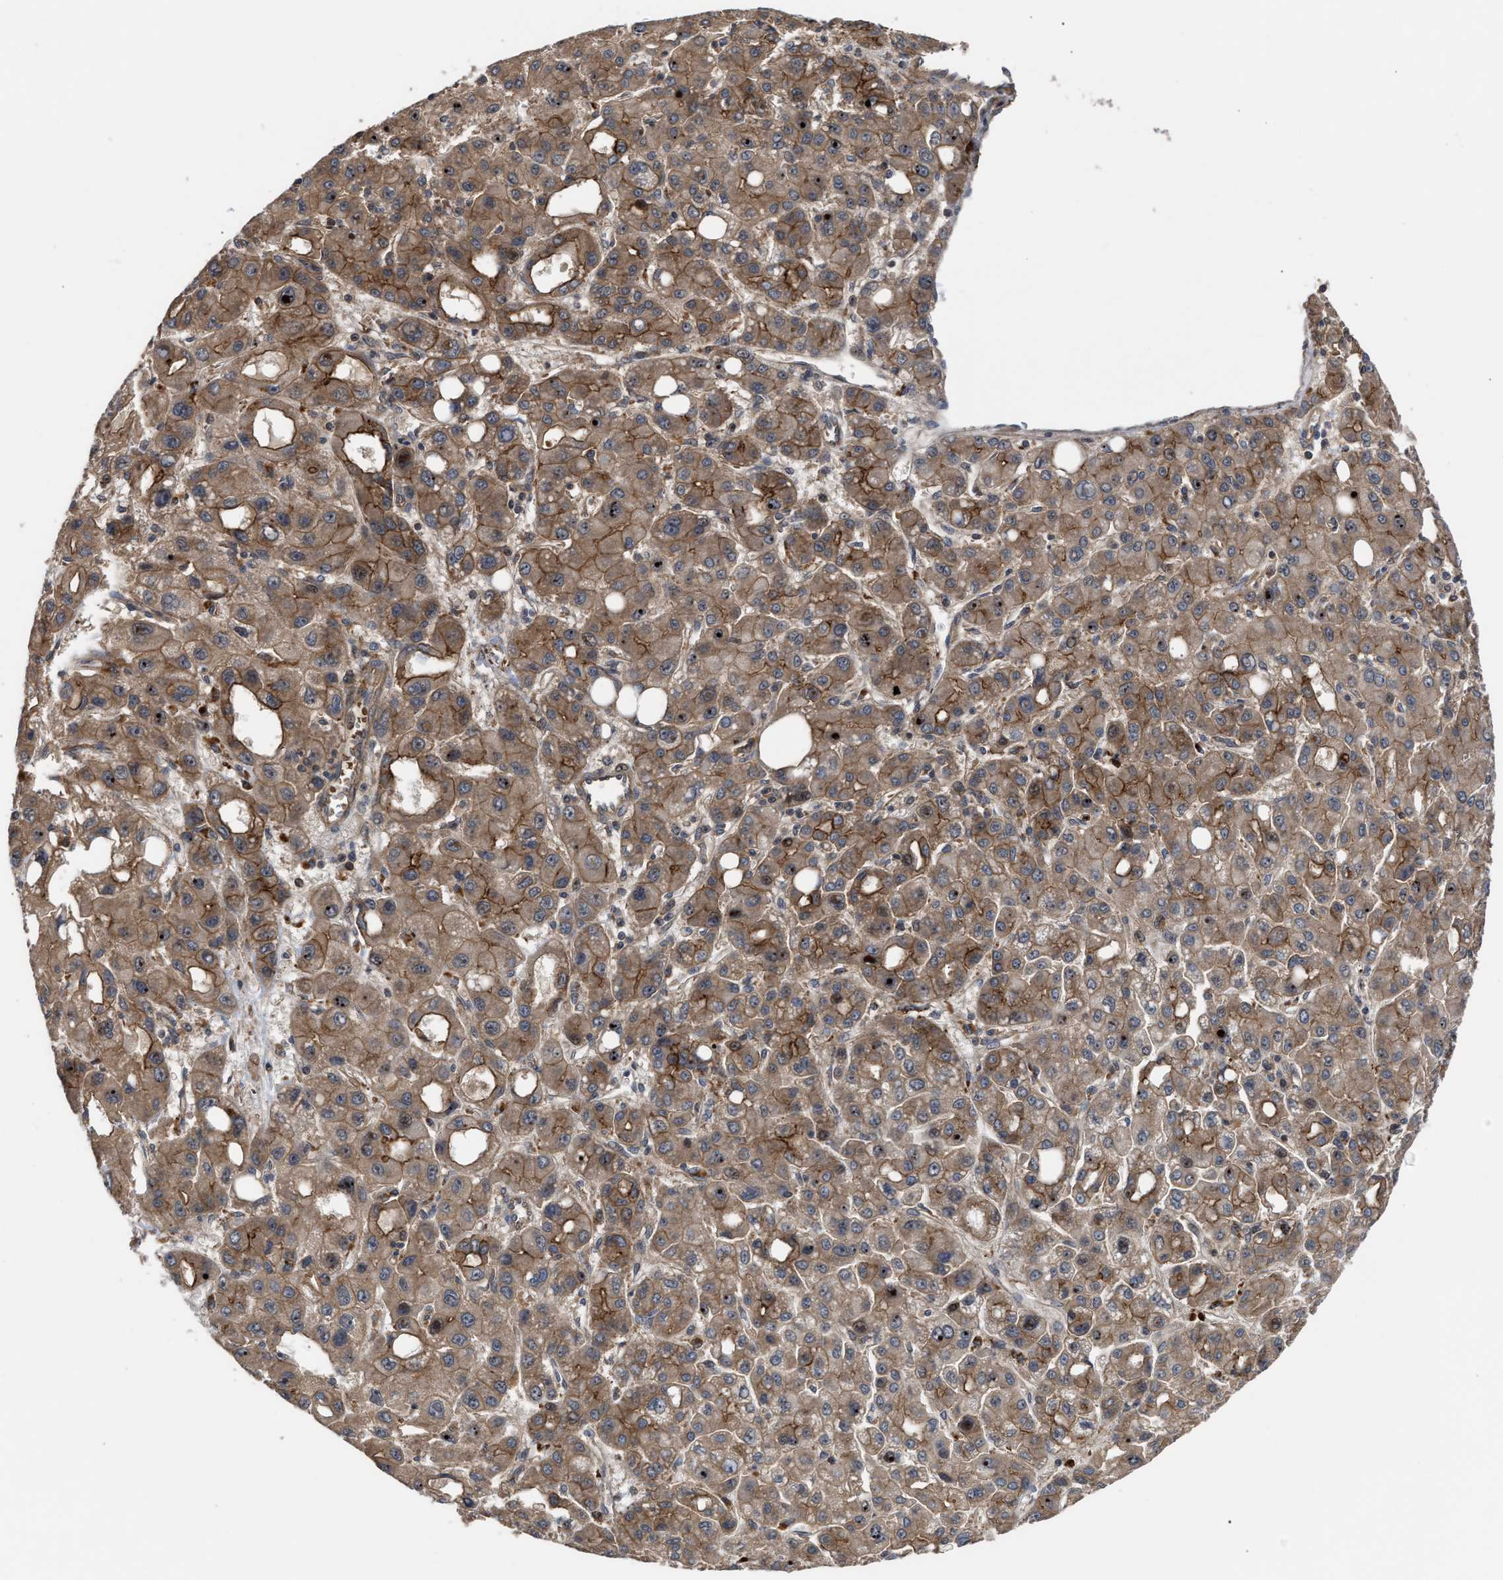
{"staining": {"intensity": "moderate", "quantity": ">75%", "location": "cytoplasmic/membranous"}, "tissue": "liver cancer", "cell_type": "Tumor cells", "image_type": "cancer", "snomed": [{"axis": "morphology", "description": "Carcinoma, Hepatocellular, NOS"}, {"axis": "topography", "description": "Liver"}], "caption": "Liver hepatocellular carcinoma was stained to show a protein in brown. There is medium levels of moderate cytoplasmic/membranous staining in about >75% of tumor cells.", "gene": "STAU1", "patient": {"sex": "male", "age": 55}}